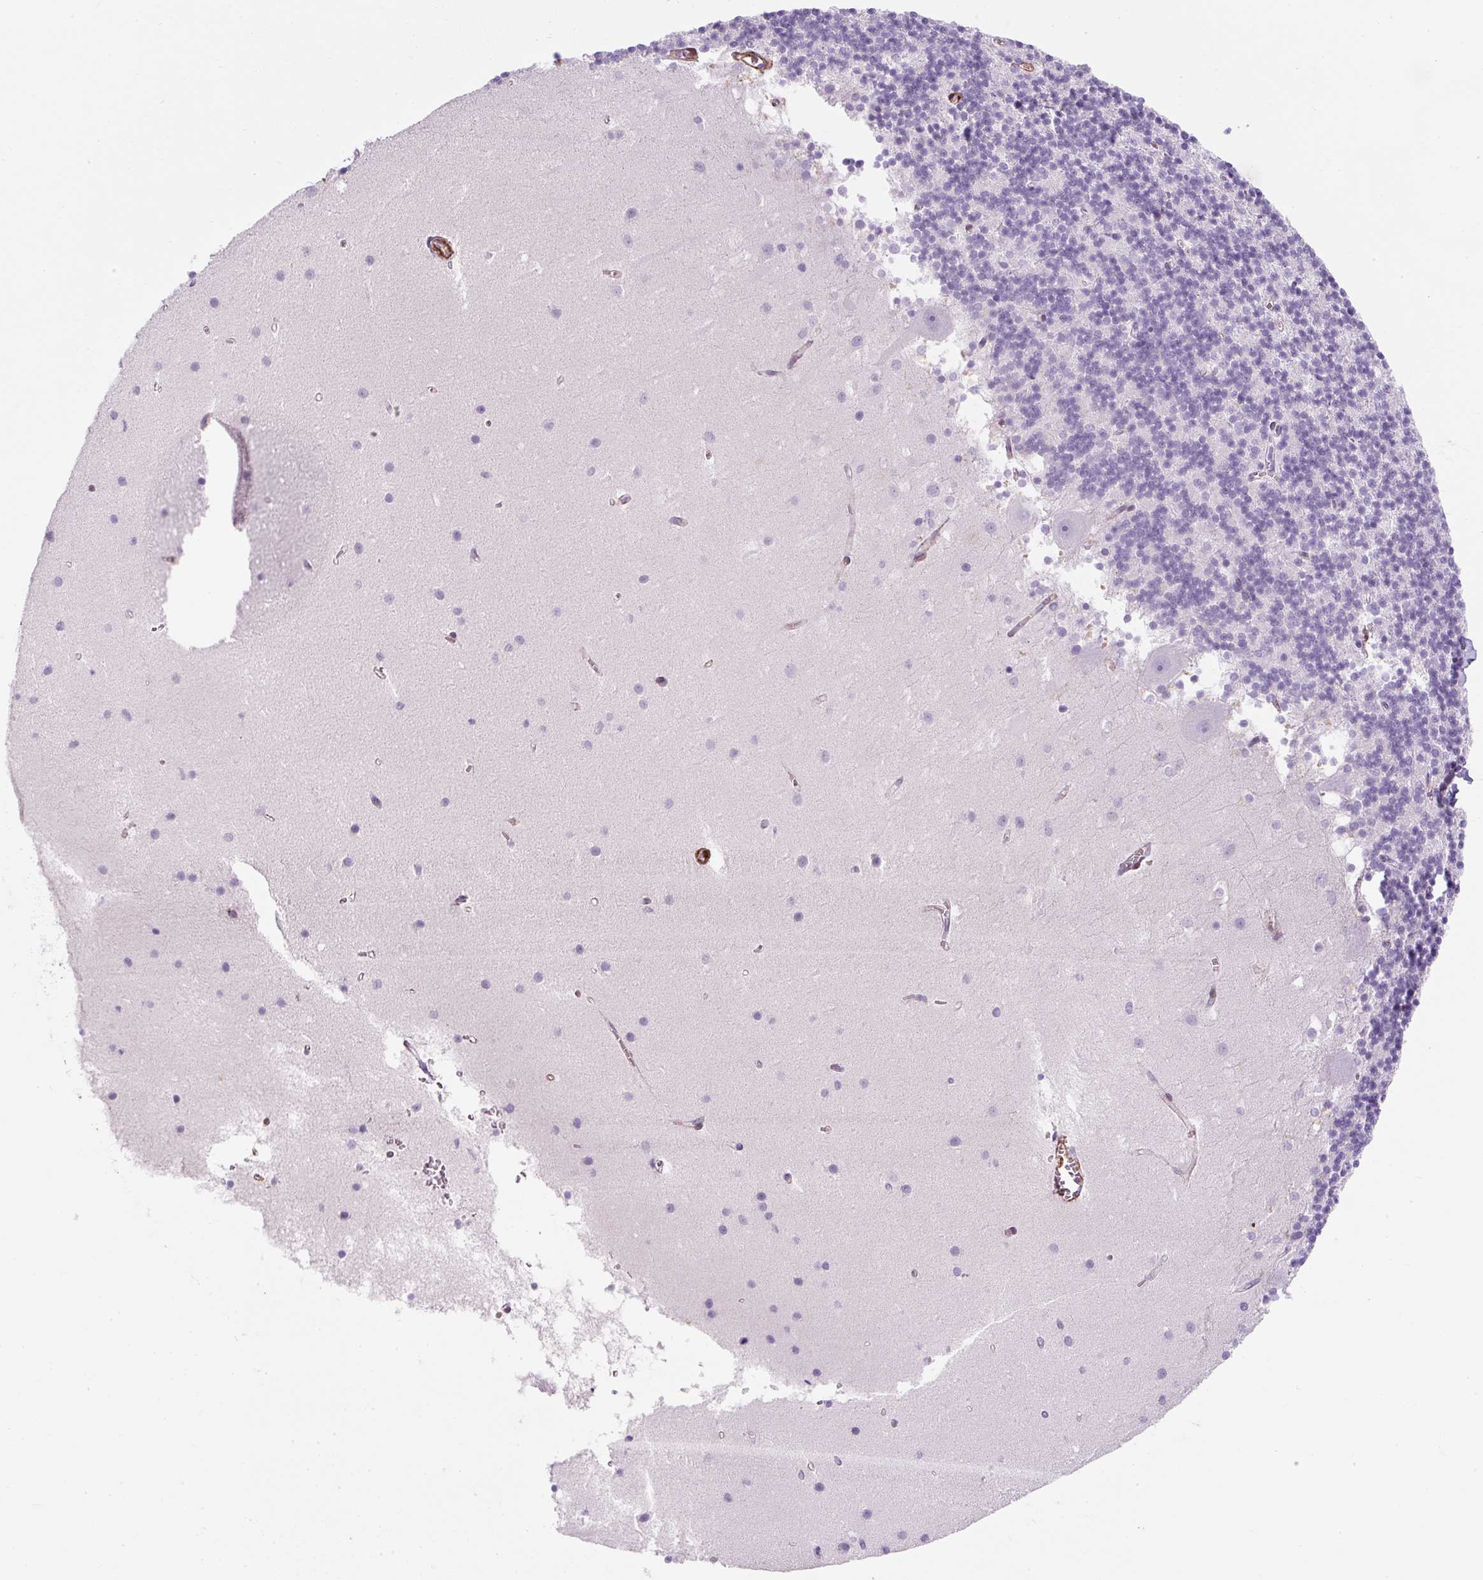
{"staining": {"intensity": "negative", "quantity": "none", "location": "none"}, "tissue": "cerebellum", "cell_type": "Cells in granular layer", "image_type": "normal", "snomed": [{"axis": "morphology", "description": "Normal tissue, NOS"}, {"axis": "topography", "description": "Cerebellum"}], "caption": "High magnification brightfield microscopy of benign cerebellum stained with DAB (brown) and counterstained with hematoxylin (blue): cells in granular layer show no significant expression.", "gene": "CAVIN3", "patient": {"sex": "male", "age": 54}}